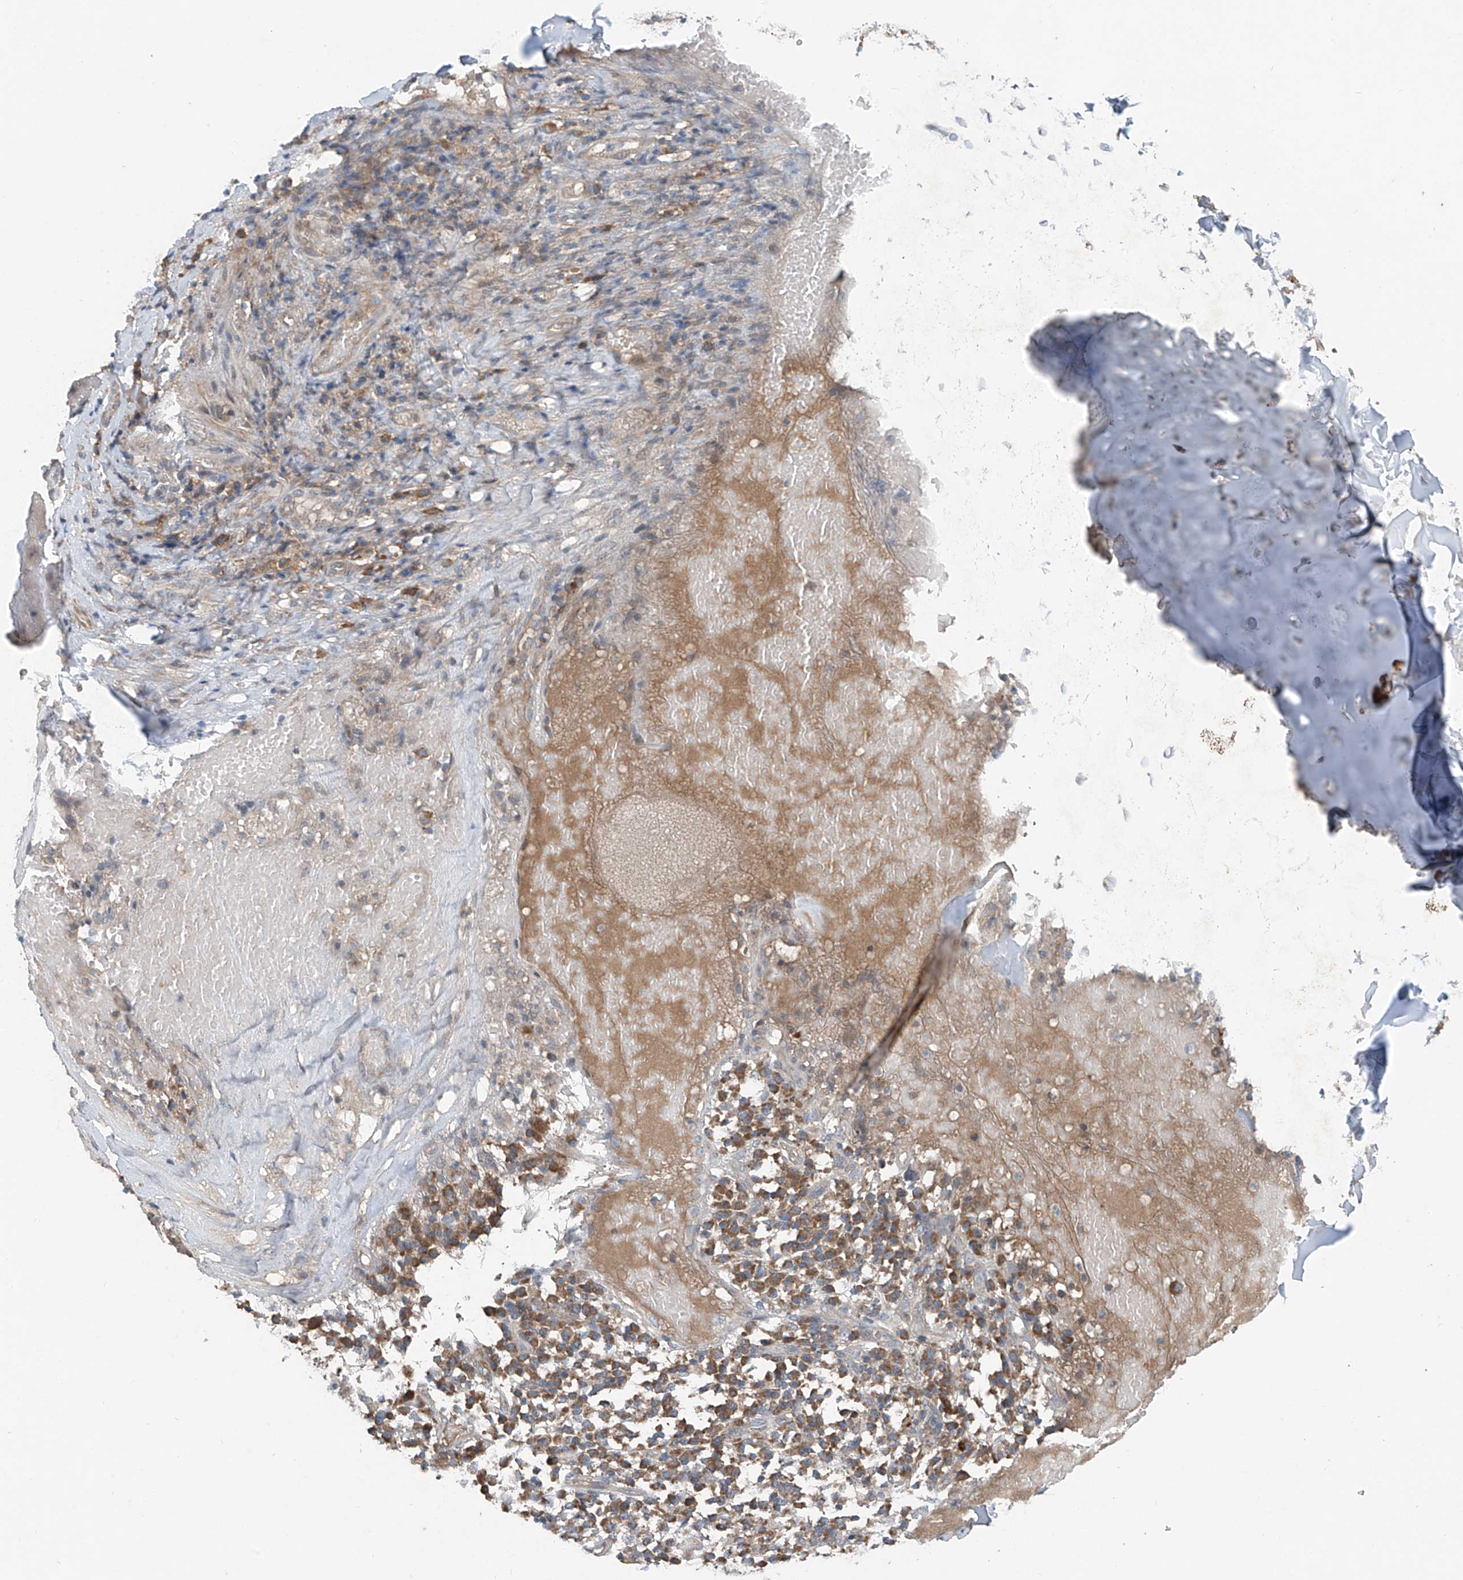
{"staining": {"intensity": "weak", "quantity": ">75%", "location": "cytoplasmic/membranous"}, "tissue": "adipose tissue", "cell_type": "Adipocytes", "image_type": "normal", "snomed": [{"axis": "morphology", "description": "Normal tissue, NOS"}, {"axis": "morphology", "description": "Basal cell carcinoma"}, {"axis": "topography", "description": "Cartilage tissue"}, {"axis": "topography", "description": "Nasopharynx"}, {"axis": "topography", "description": "Oral tissue"}], "caption": "Brown immunohistochemical staining in unremarkable adipose tissue displays weak cytoplasmic/membranous positivity in about >75% of adipocytes. Immunohistochemistry (ihc) stains the protein in brown and the nuclei are stained blue.", "gene": "FOXRED2", "patient": {"sex": "female", "age": 77}}